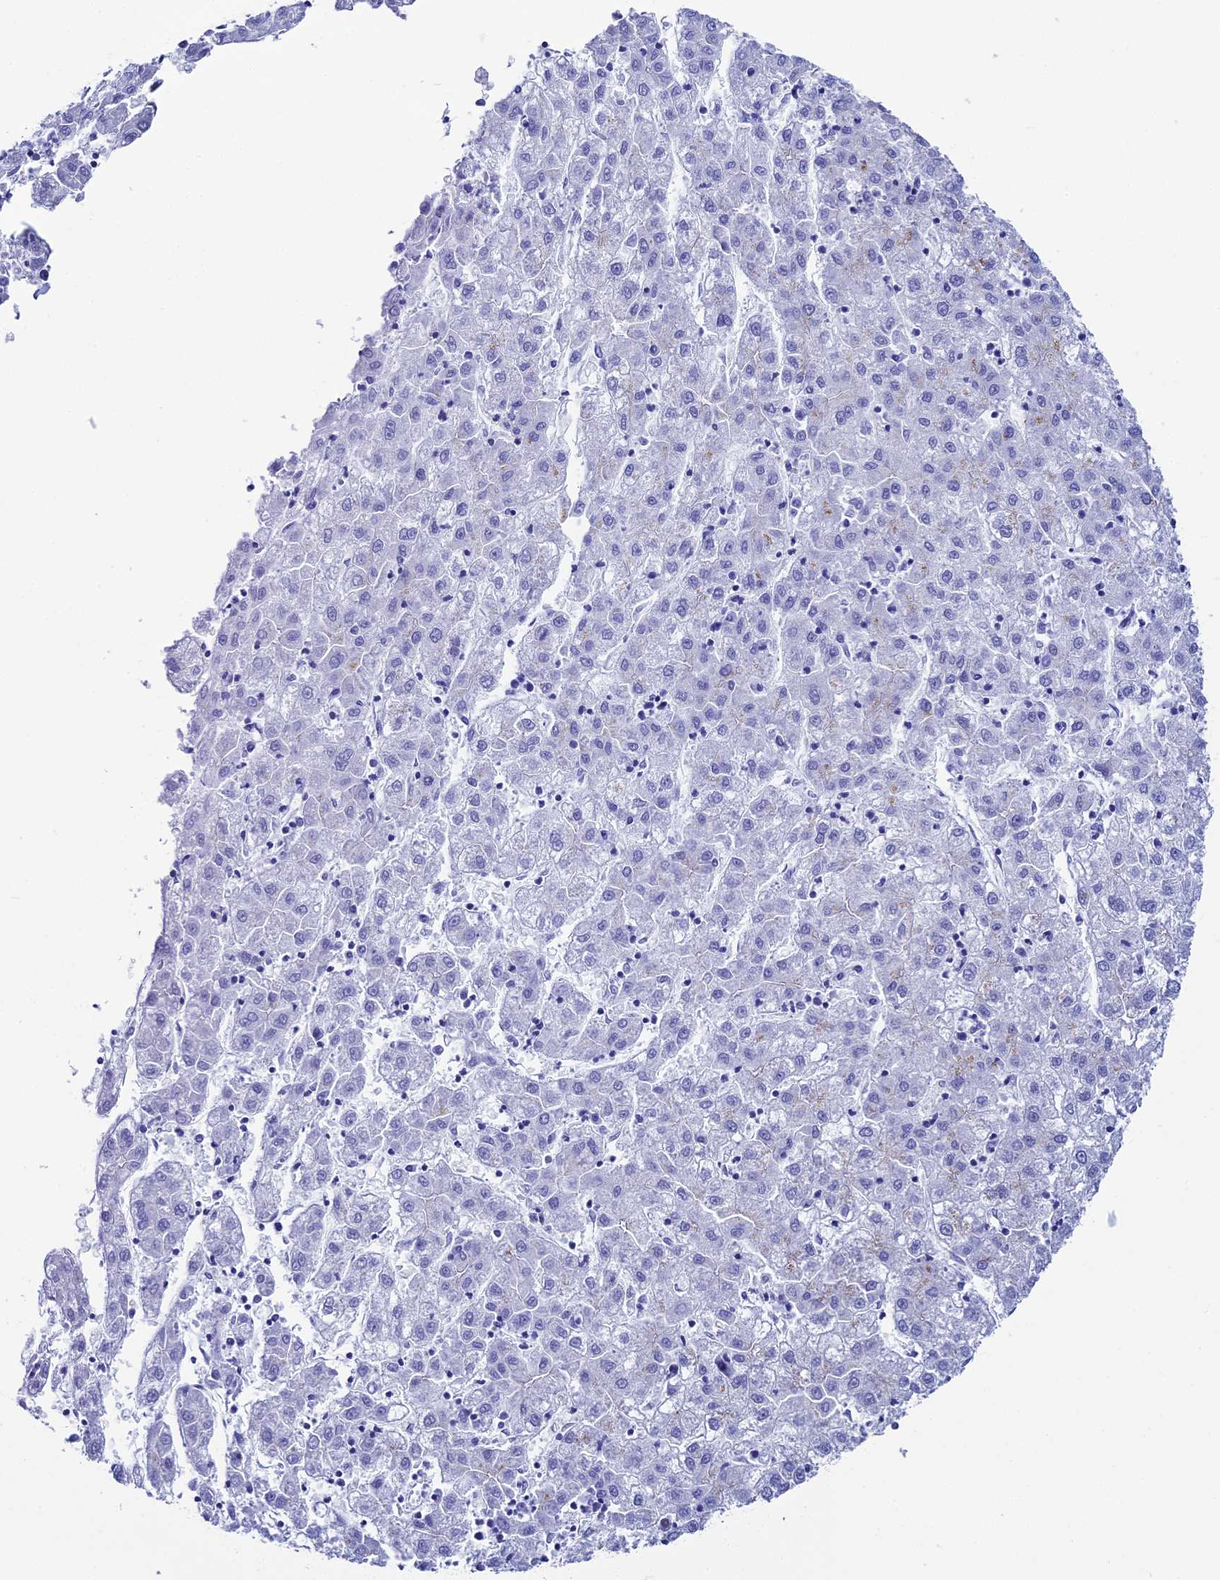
{"staining": {"intensity": "negative", "quantity": "none", "location": "none"}, "tissue": "liver cancer", "cell_type": "Tumor cells", "image_type": "cancer", "snomed": [{"axis": "morphology", "description": "Carcinoma, Hepatocellular, NOS"}, {"axis": "topography", "description": "Liver"}], "caption": "This is a photomicrograph of IHC staining of liver cancer, which shows no positivity in tumor cells.", "gene": "AP3B2", "patient": {"sex": "male", "age": 72}}